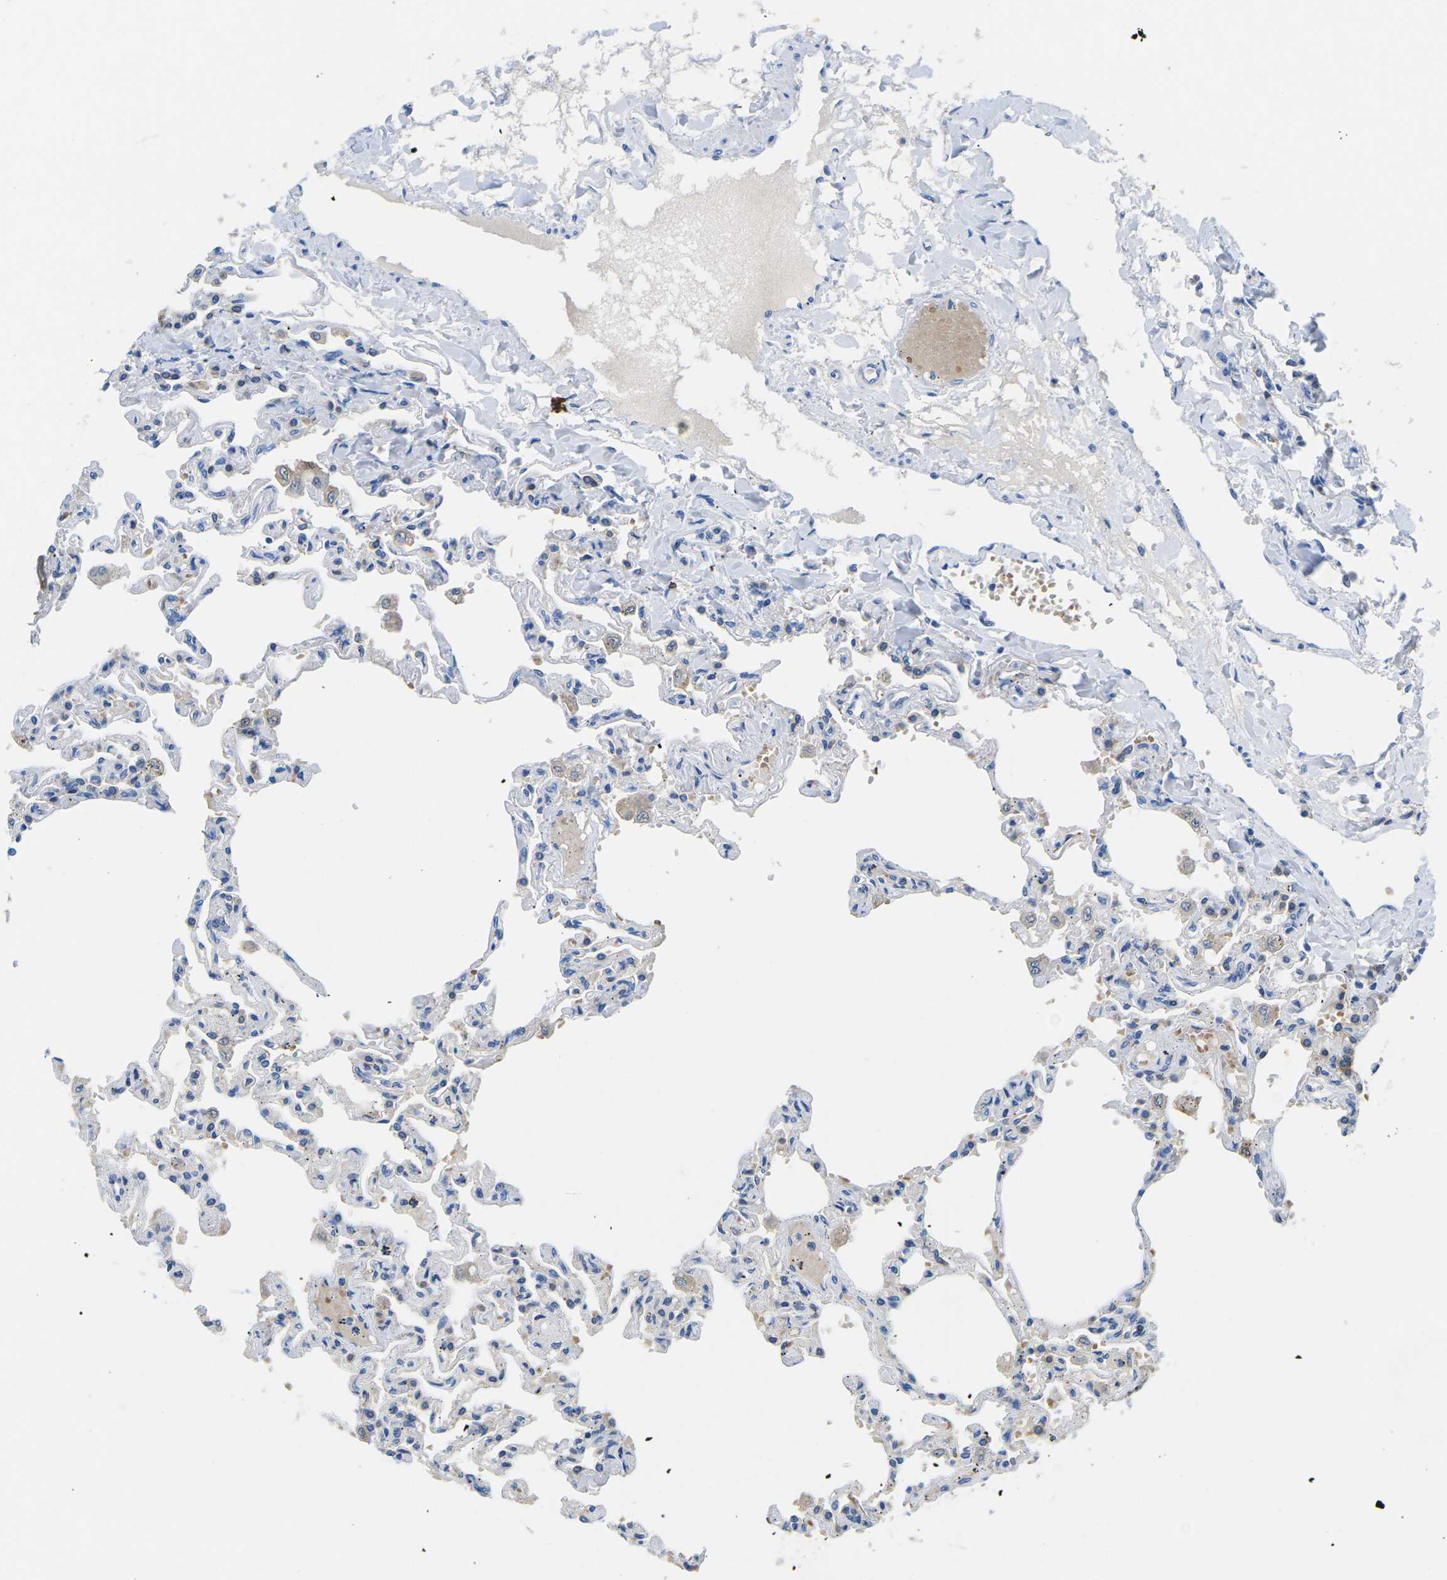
{"staining": {"intensity": "weak", "quantity": "<25%", "location": "cytoplasmic/membranous"}, "tissue": "lung", "cell_type": "Alveolar cells", "image_type": "normal", "snomed": [{"axis": "morphology", "description": "Normal tissue, NOS"}, {"axis": "topography", "description": "Lung"}], "caption": "Immunohistochemistry (IHC) image of normal lung stained for a protein (brown), which reveals no positivity in alveolar cells.", "gene": "TM6SF1", "patient": {"sex": "male", "age": 21}}